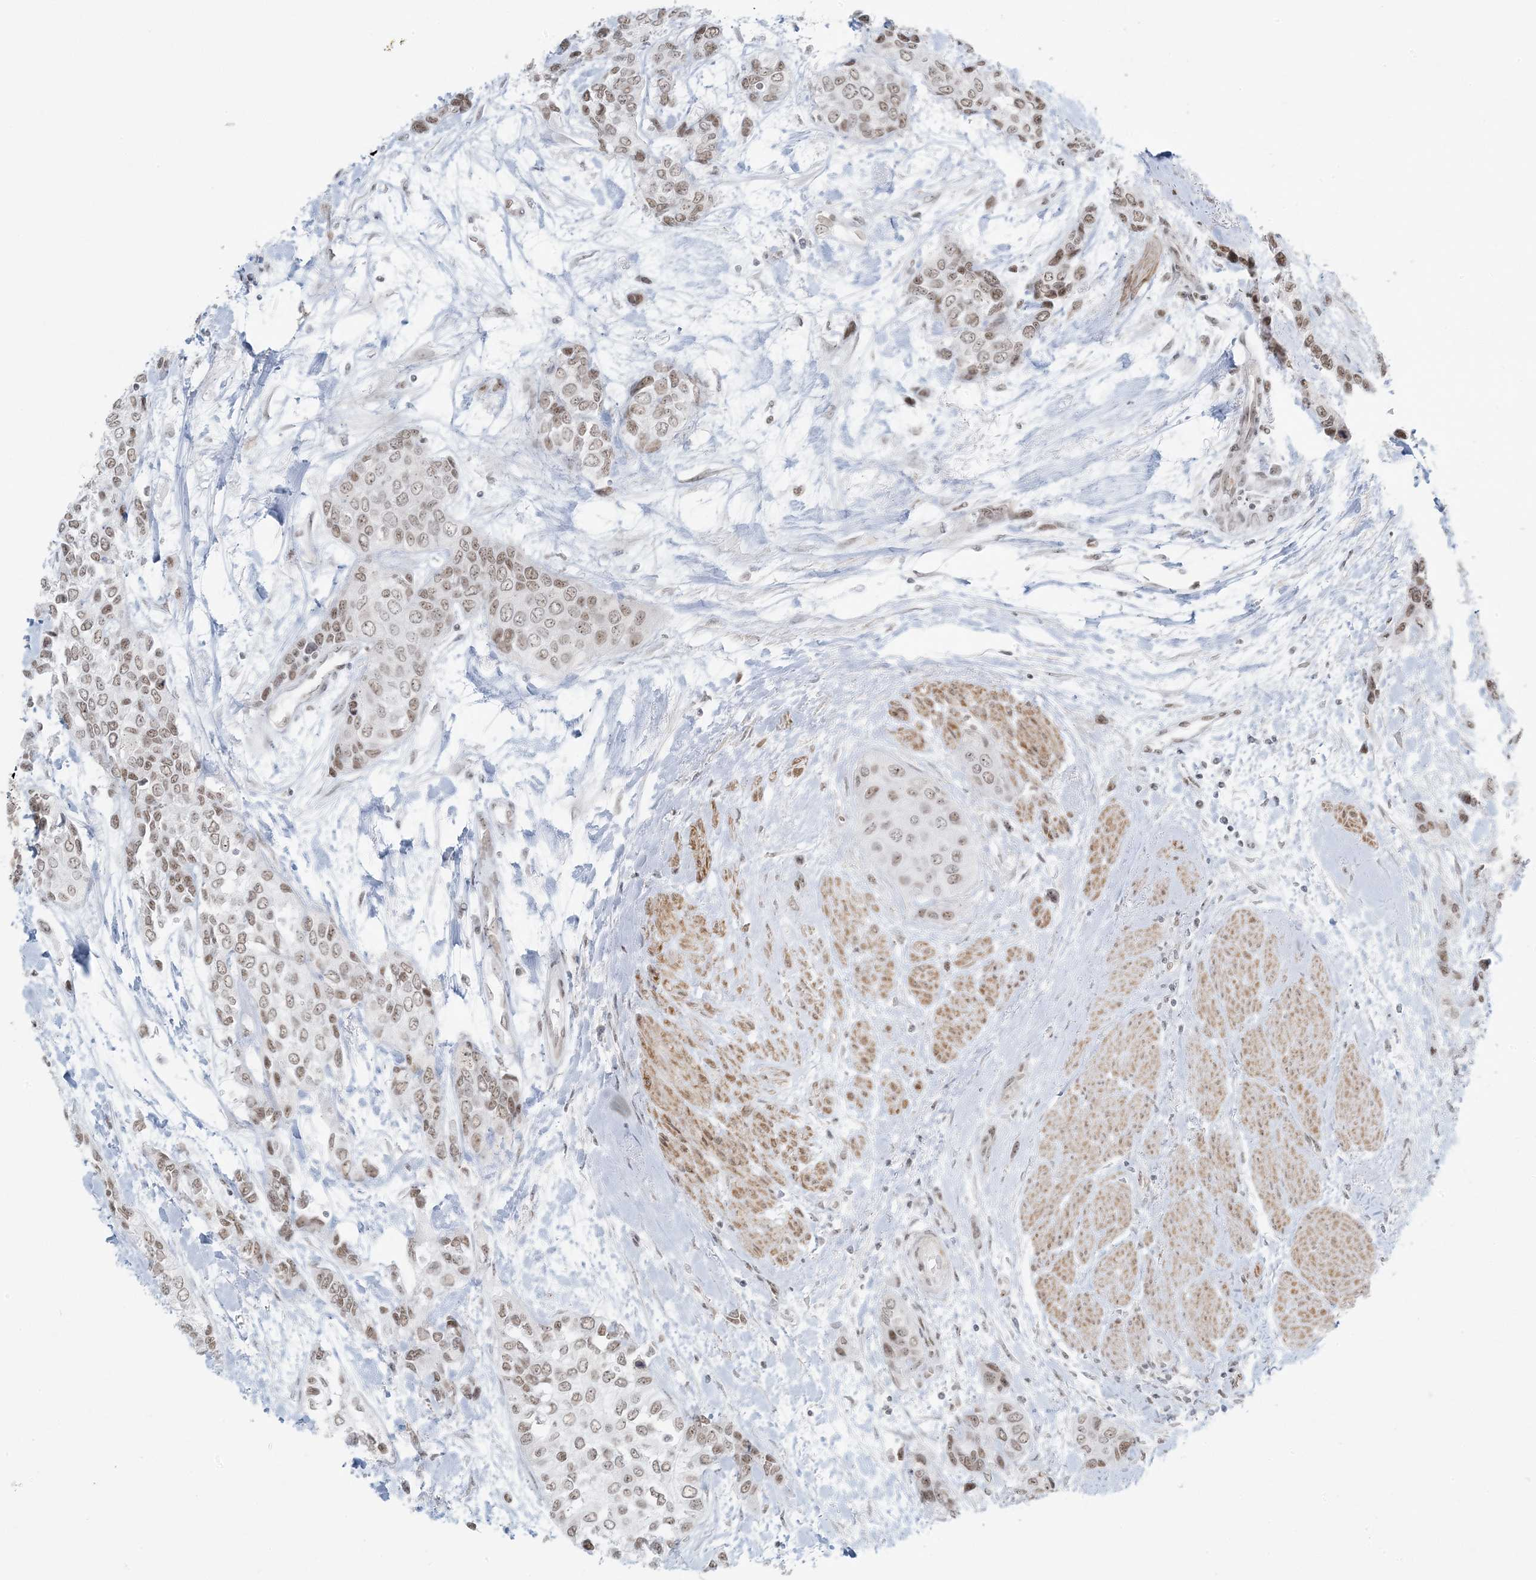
{"staining": {"intensity": "moderate", "quantity": "25%-75%", "location": "nuclear"}, "tissue": "urothelial cancer", "cell_type": "Tumor cells", "image_type": "cancer", "snomed": [{"axis": "morphology", "description": "Normal tissue, NOS"}, {"axis": "morphology", "description": "Urothelial carcinoma, High grade"}, {"axis": "topography", "description": "Vascular tissue"}, {"axis": "topography", "description": "Urinary bladder"}], "caption": "Immunohistochemistry (DAB) staining of human urothelial cancer shows moderate nuclear protein expression in about 25%-75% of tumor cells.", "gene": "ZNF787", "patient": {"sex": "female", "age": 56}}